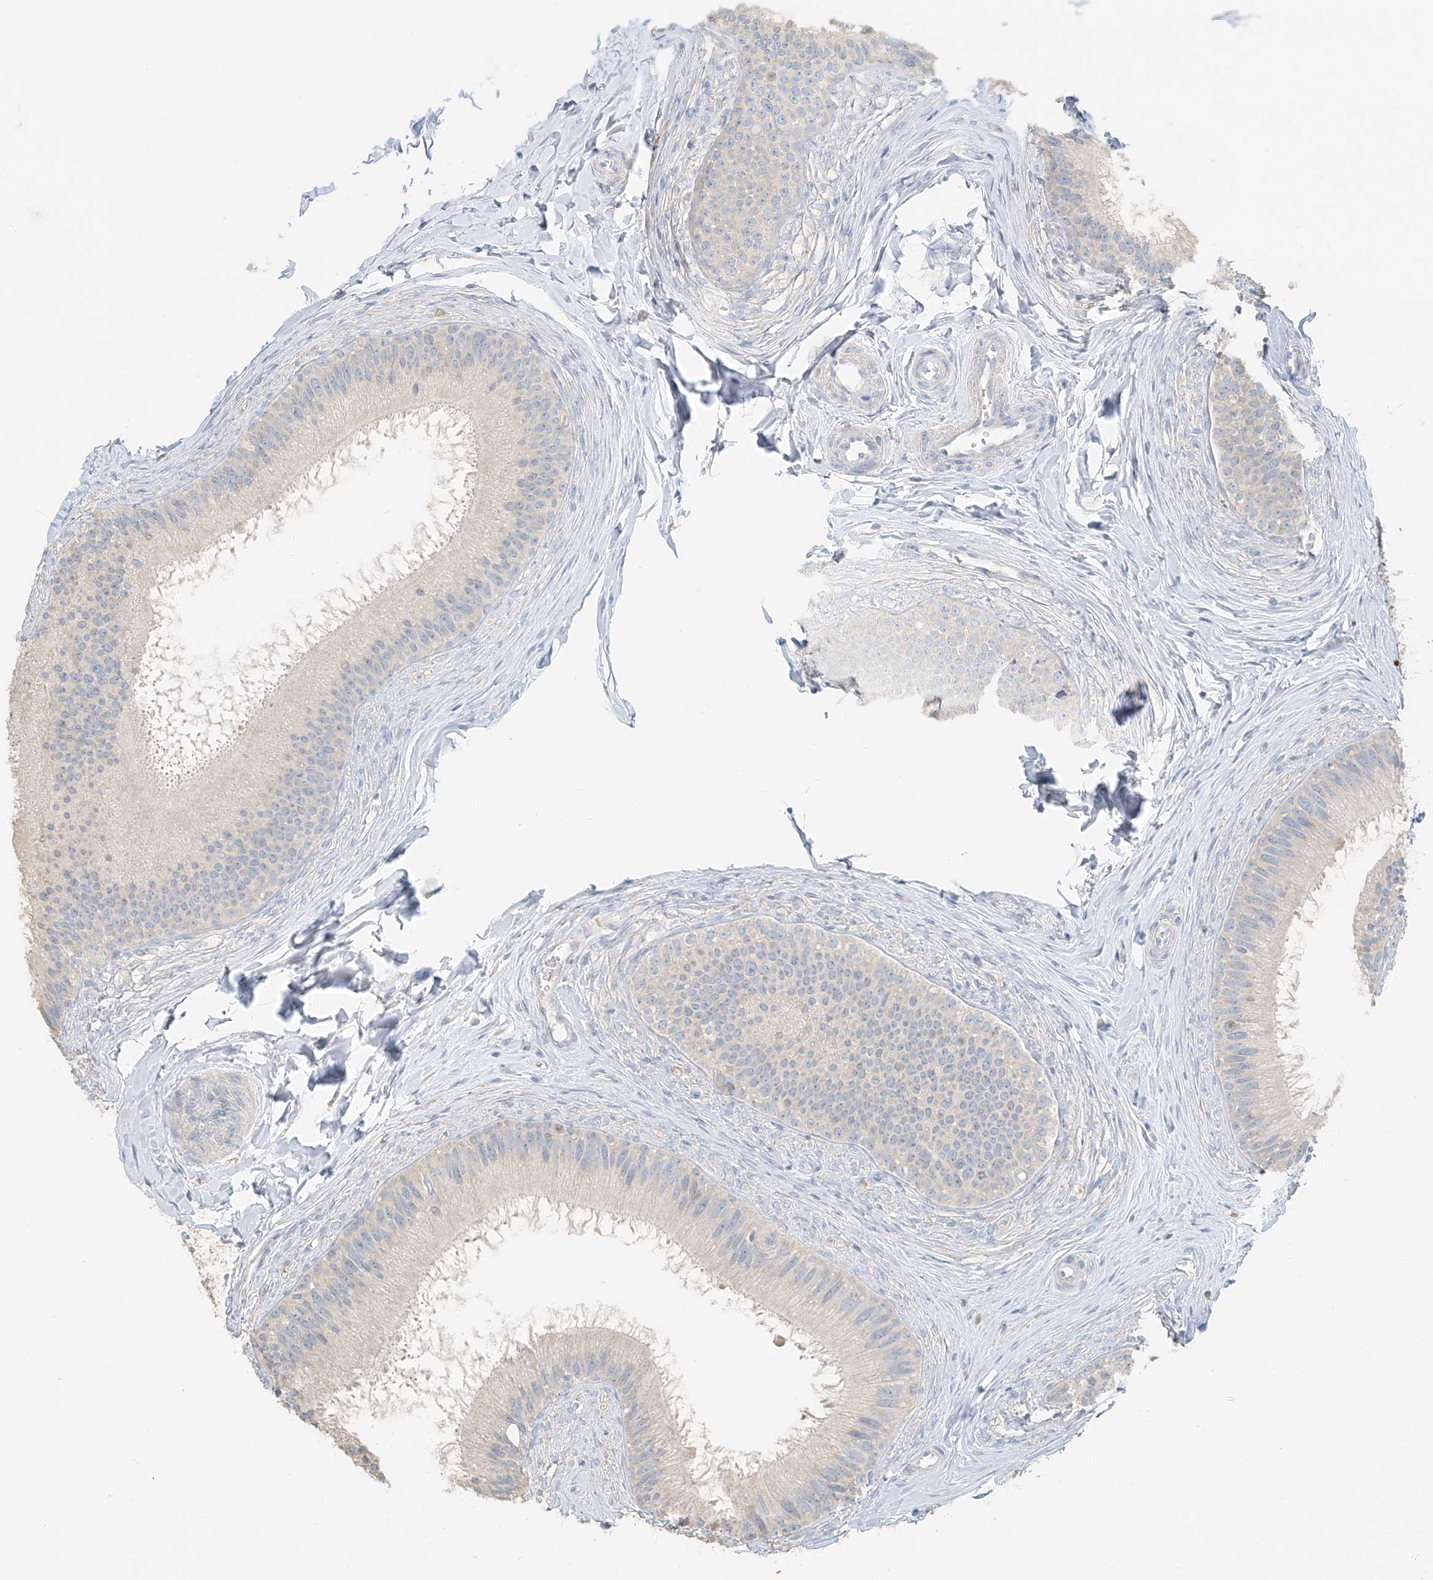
{"staining": {"intensity": "moderate", "quantity": "25%-75%", "location": "cytoplasmic/membranous"}, "tissue": "epididymis", "cell_type": "Glandular cells", "image_type": "normal", "snomed": [{"axis": "morphology", "description": "Normal tissue, NOS"}, {"axis": "topography", "description": "Epididymis"}], "caption": "This image displays normal epididymis stained with IHC to label a protein in brown. The cytoplasmic/membranous of glandular cells show moderate positivity for the protein. Nuclei are counter-stained blue.", "gene": "RFTN2", "patient": {"sex": "male", "age": 27}}